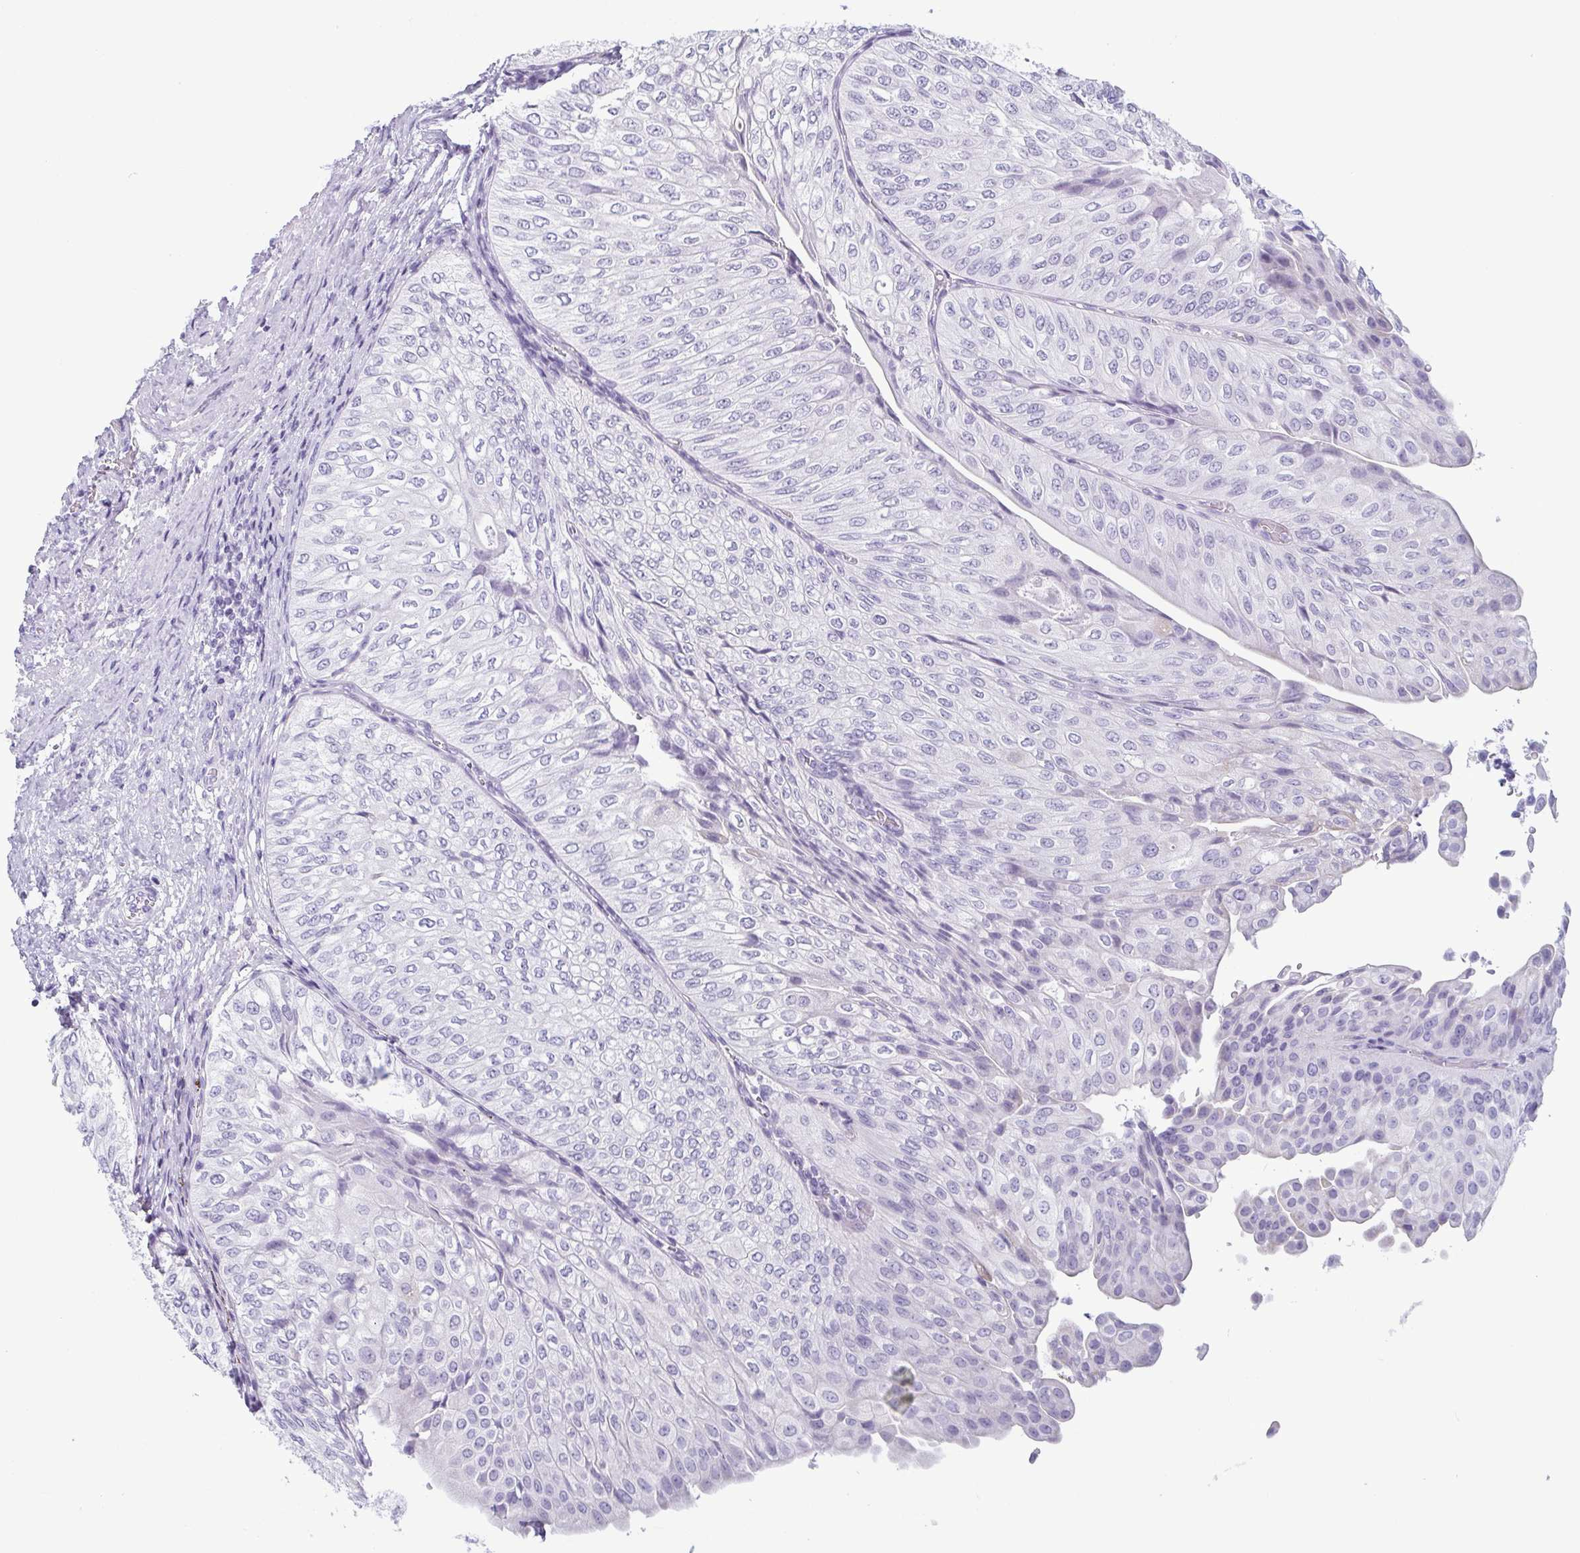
{"staining": {"intensity": "negative", "quantity": "none", "location": "none"}, "tissue": "urothelial cancer", "cell_type": "Tumor cells", "image_type": "cancer", "snomed": [{"axis": "morphology", "description": "Urothelial carcinoma, NOS"}, {"axis": "topography", "description": "Urinary bladder"}], "caption": "Immunohistochemical staining of urothelial cancer displays no significant staining in tumor cells.", "gene": "KRT78", "patient": {"sex": "male", "age": 62}}